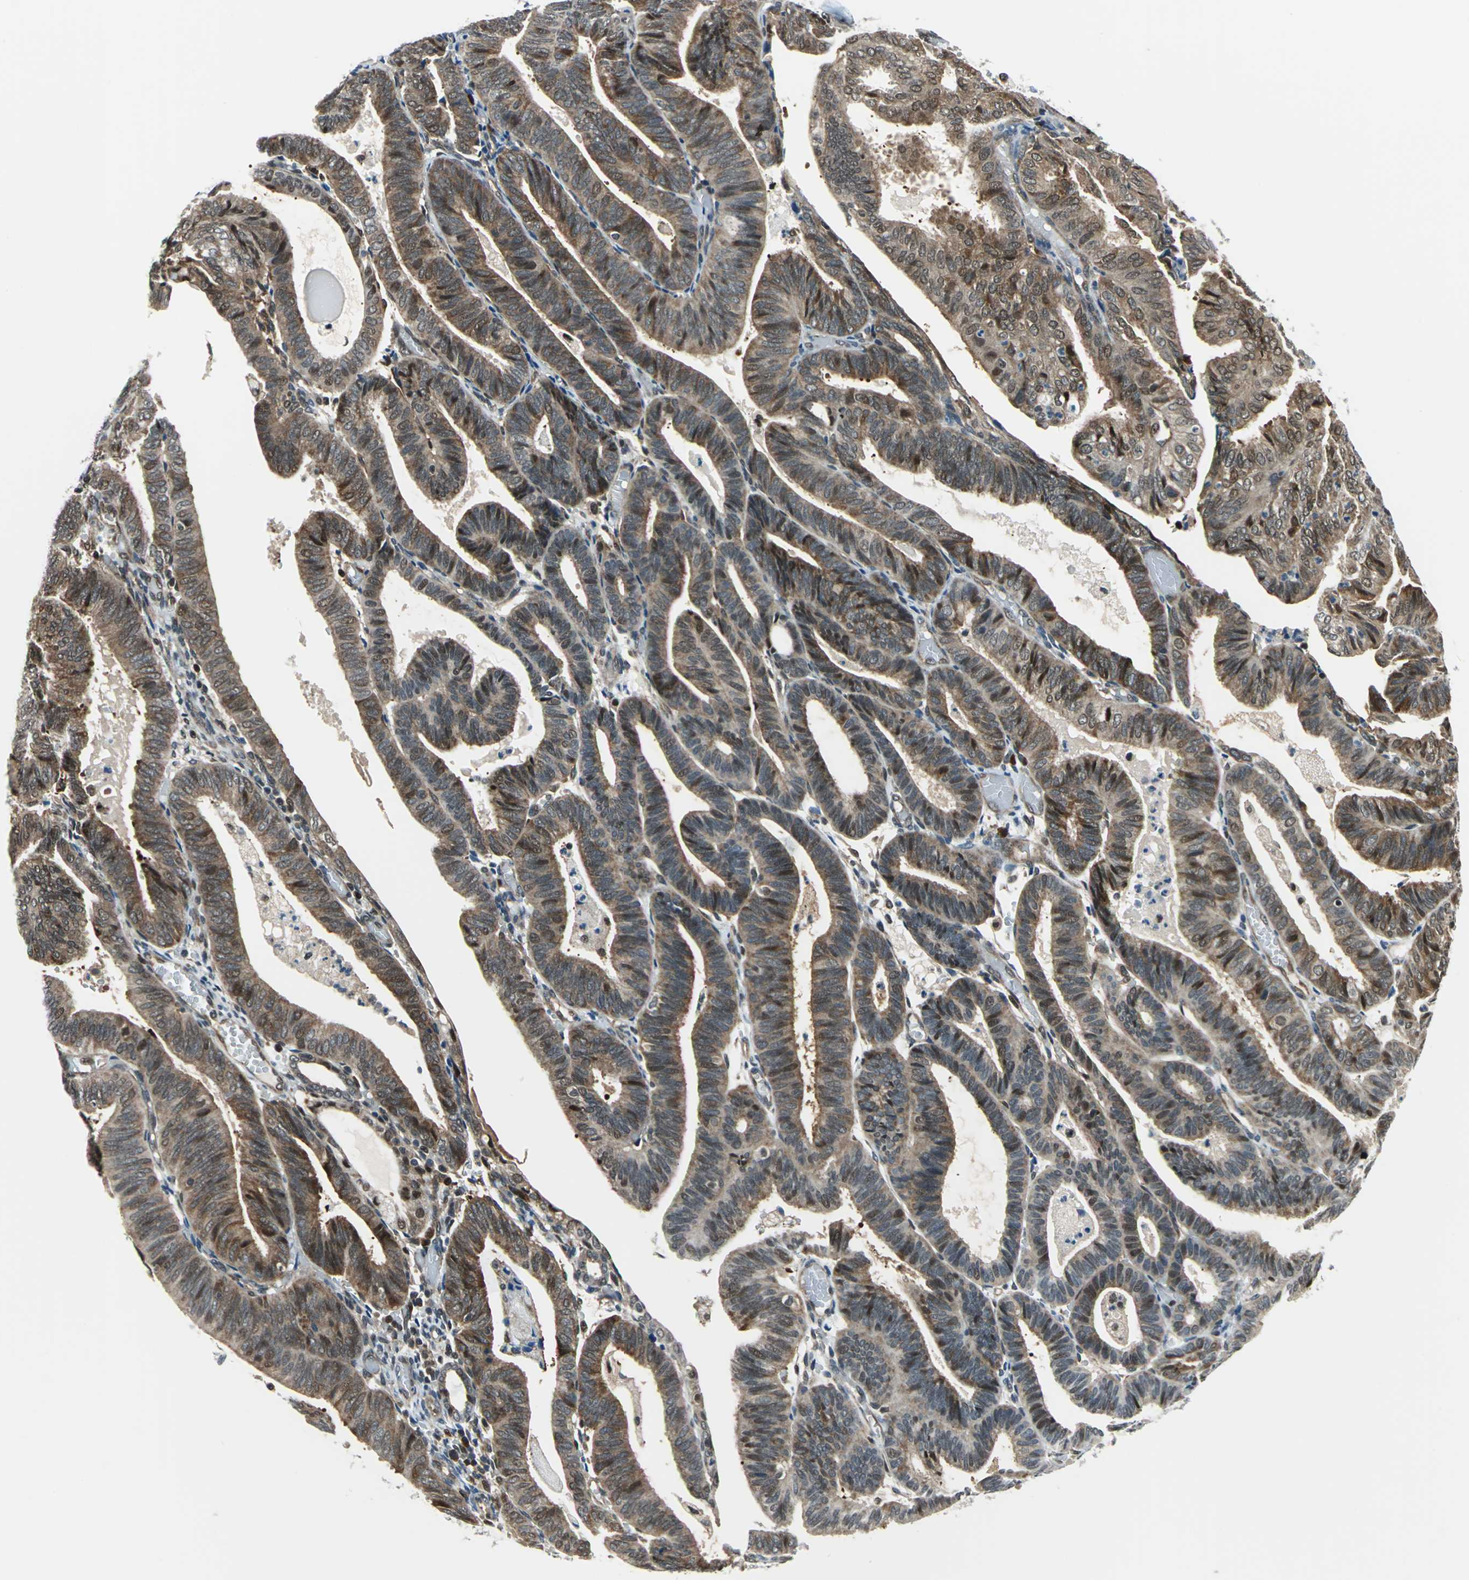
{"staining": {"intensity": "moderate", "quantity": ">75%", "location": "cytoplasmic/membranous,nuclear"}, "tissue": "endometrial cancer", "cell_type": "Tumor cells", "image_type": "cancer", "snomed": [{"axis": "morphology", "description": "Adenocarcinoma, NOS"}, {"axis": "topography", "description": "Uterus"}], "caption": "This photomicrograph demonstrates immunohistochemistry staining of endometrial adenocarcinoma, with medium moderate cytoplasmic/membranous and nuclear expression in about >75% of tumor cells.", "gene": "POLR3K", "patient": {"sex": "female", "age": 60}}